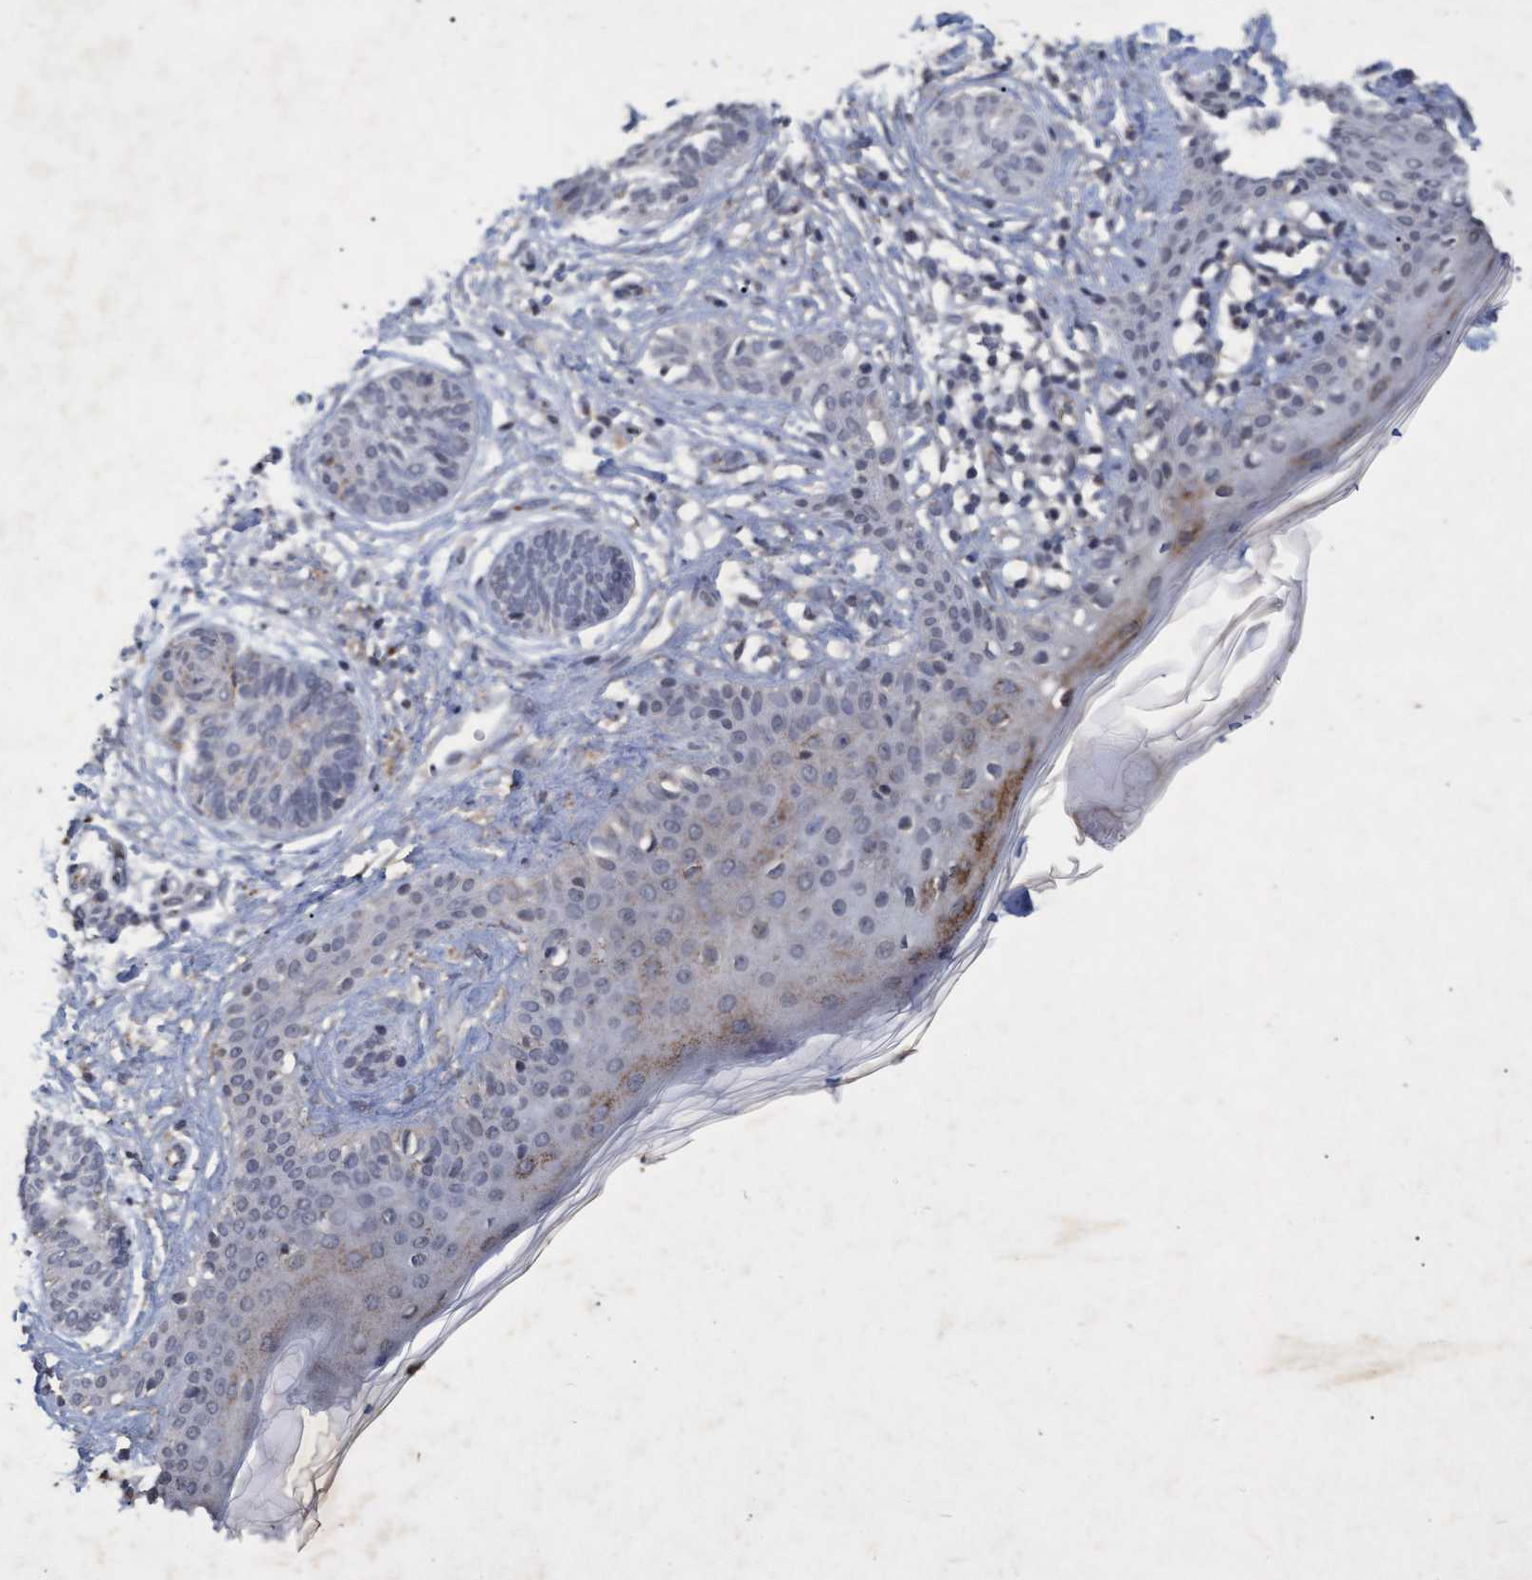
{"staining": {"intensity": "weak", "quantity": "25%-75%", "location": "cytoplasmic/membranous"}, "tissue": "skin cancer", "cell_type": "Tumor cells", "image_type": "cancer", "snomed": [{"axis": "morphology", "description": "Normal tissue, NOS"}, {"axis": "morphology", "description": "Basal cell carcinoma"}, {"axis": "topography", "description": "Skin"}], "caption": "IHC (DAB) staining of skin cancer (basal cell carcinoma) demonstrates weak cytoplasmic/membranous protein expression in about 25%-75% of tumor cells. (DAB (3,3'-diaminobenzidine) IHC, brown staining for protein, blue staining for nuclei).", "gene": "GALC", "patient": {"sex": "male", "age": 63}}